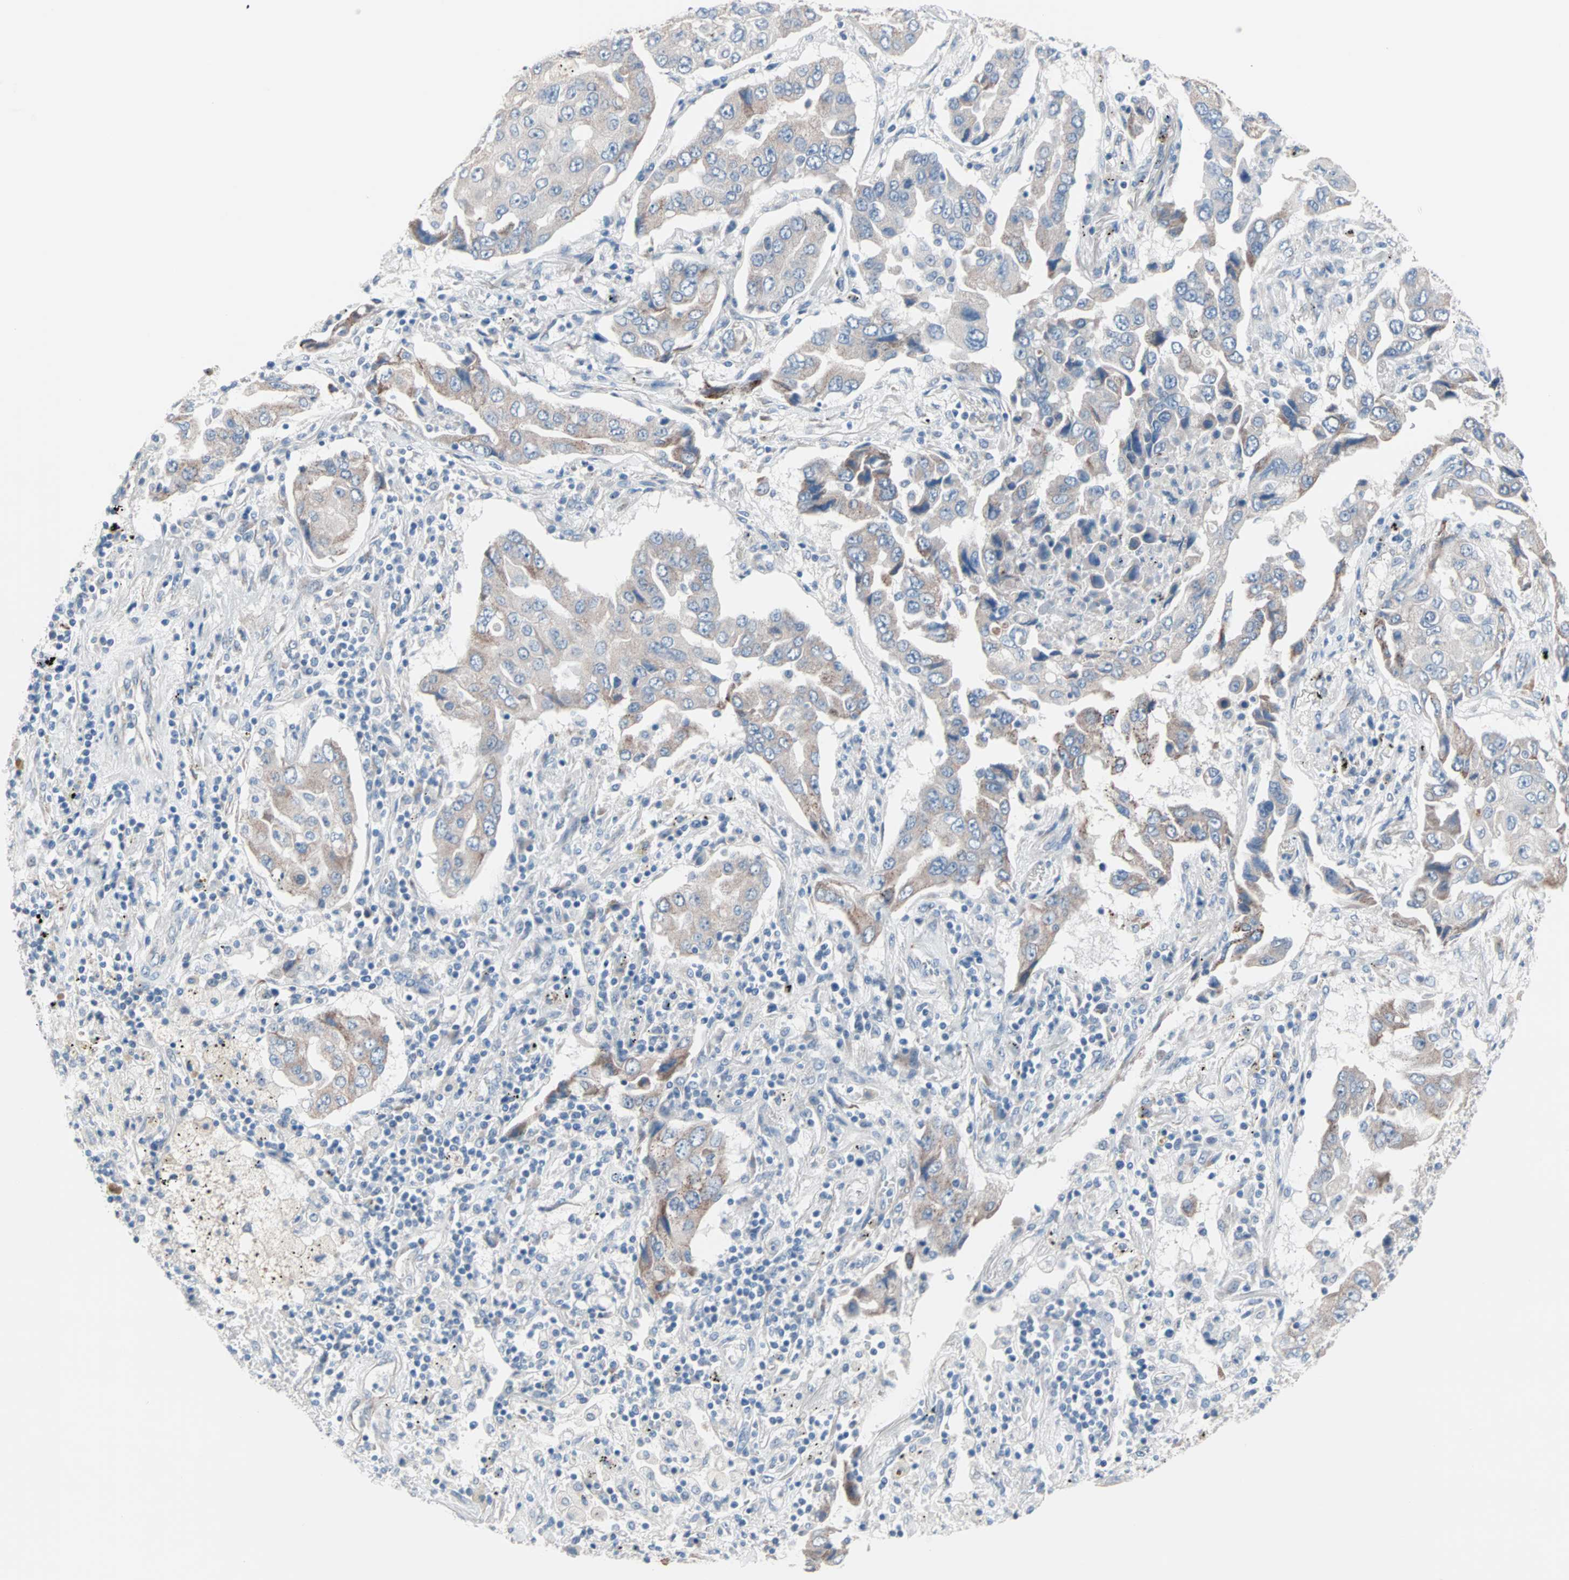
{"staining": {"intensity": "weak", "quantity": "25%-75%", "location": "cytoplasmic/membranous"}, "tissue": "lung cancer", "cell_type": "Tumor cells", "image_type": "cancer", "snomed": [{"axis": "morphology", "description": "Adenocarcinoma, NOS"}, {"axis": "topography", "description": "Lung"}], "caption": "Protein expression analysis of human lung adenocarcinoma reveals weak cytoplasmic/membranous positivity in about 25%-75% of tumor cells.", "gene": "ULBP1", "patient": {"sex": "female", "age": 65}}